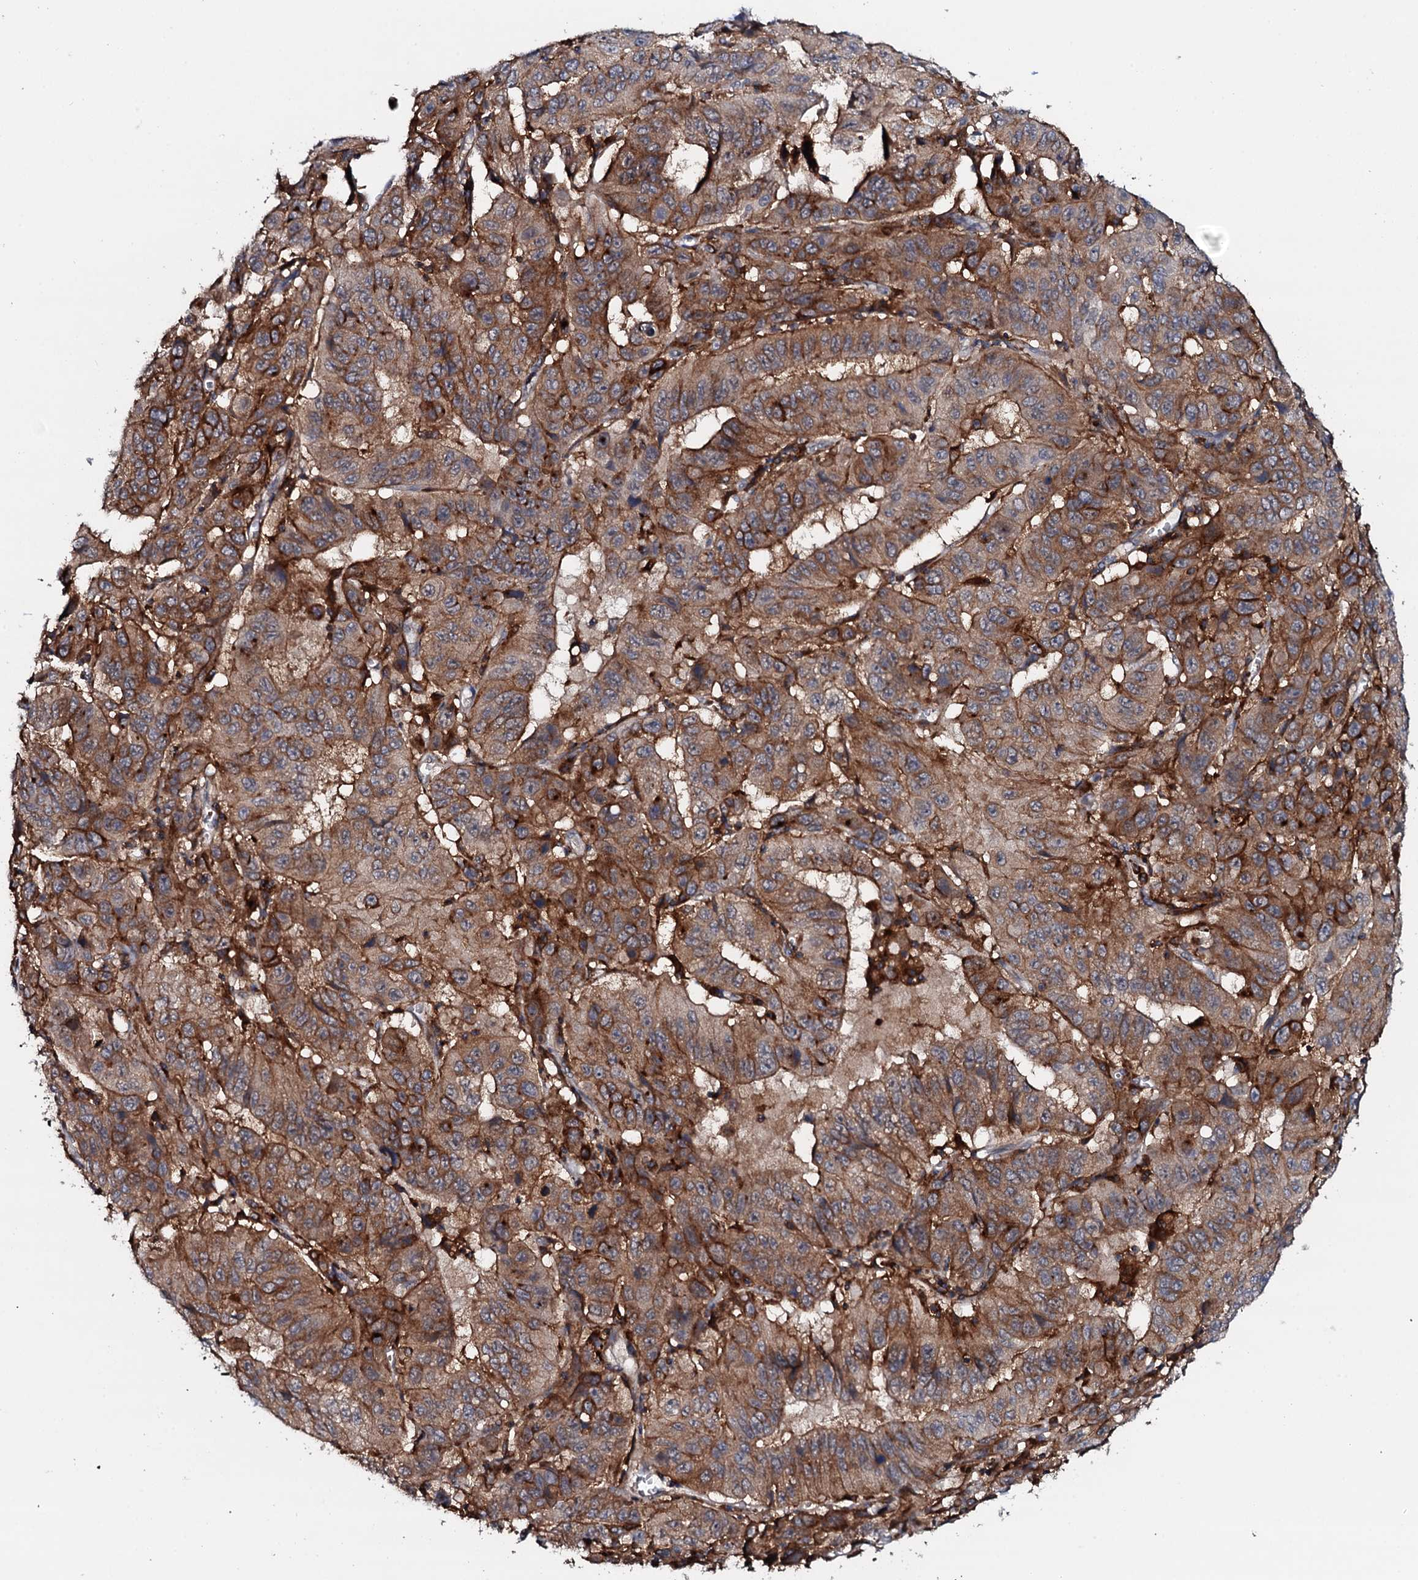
{"staining": {"intensity": "strong", "quantity": ">75%", "location": "cytoplasmic/membranous"}, "tissue": "pancreatic cancer", "cell_type": "Tumor cells", "image_type": "cancer", "snomed": [{"axis": "morphology", "description": "Adenocarcinoma, NOS"}, {"axis": "topography", "description": "Pancreas"}], "caption": "Immunohistochemistry (IHC) micrograph of human adenocarcinoma (pancreatic) stained for a protein (brown), which demonstrates high levels of strong cytoplasmic/membranous positivity in about >75% of tumor cells.", "gene": "VAMP8", "patient": {"sex": "male", "age": 63}}